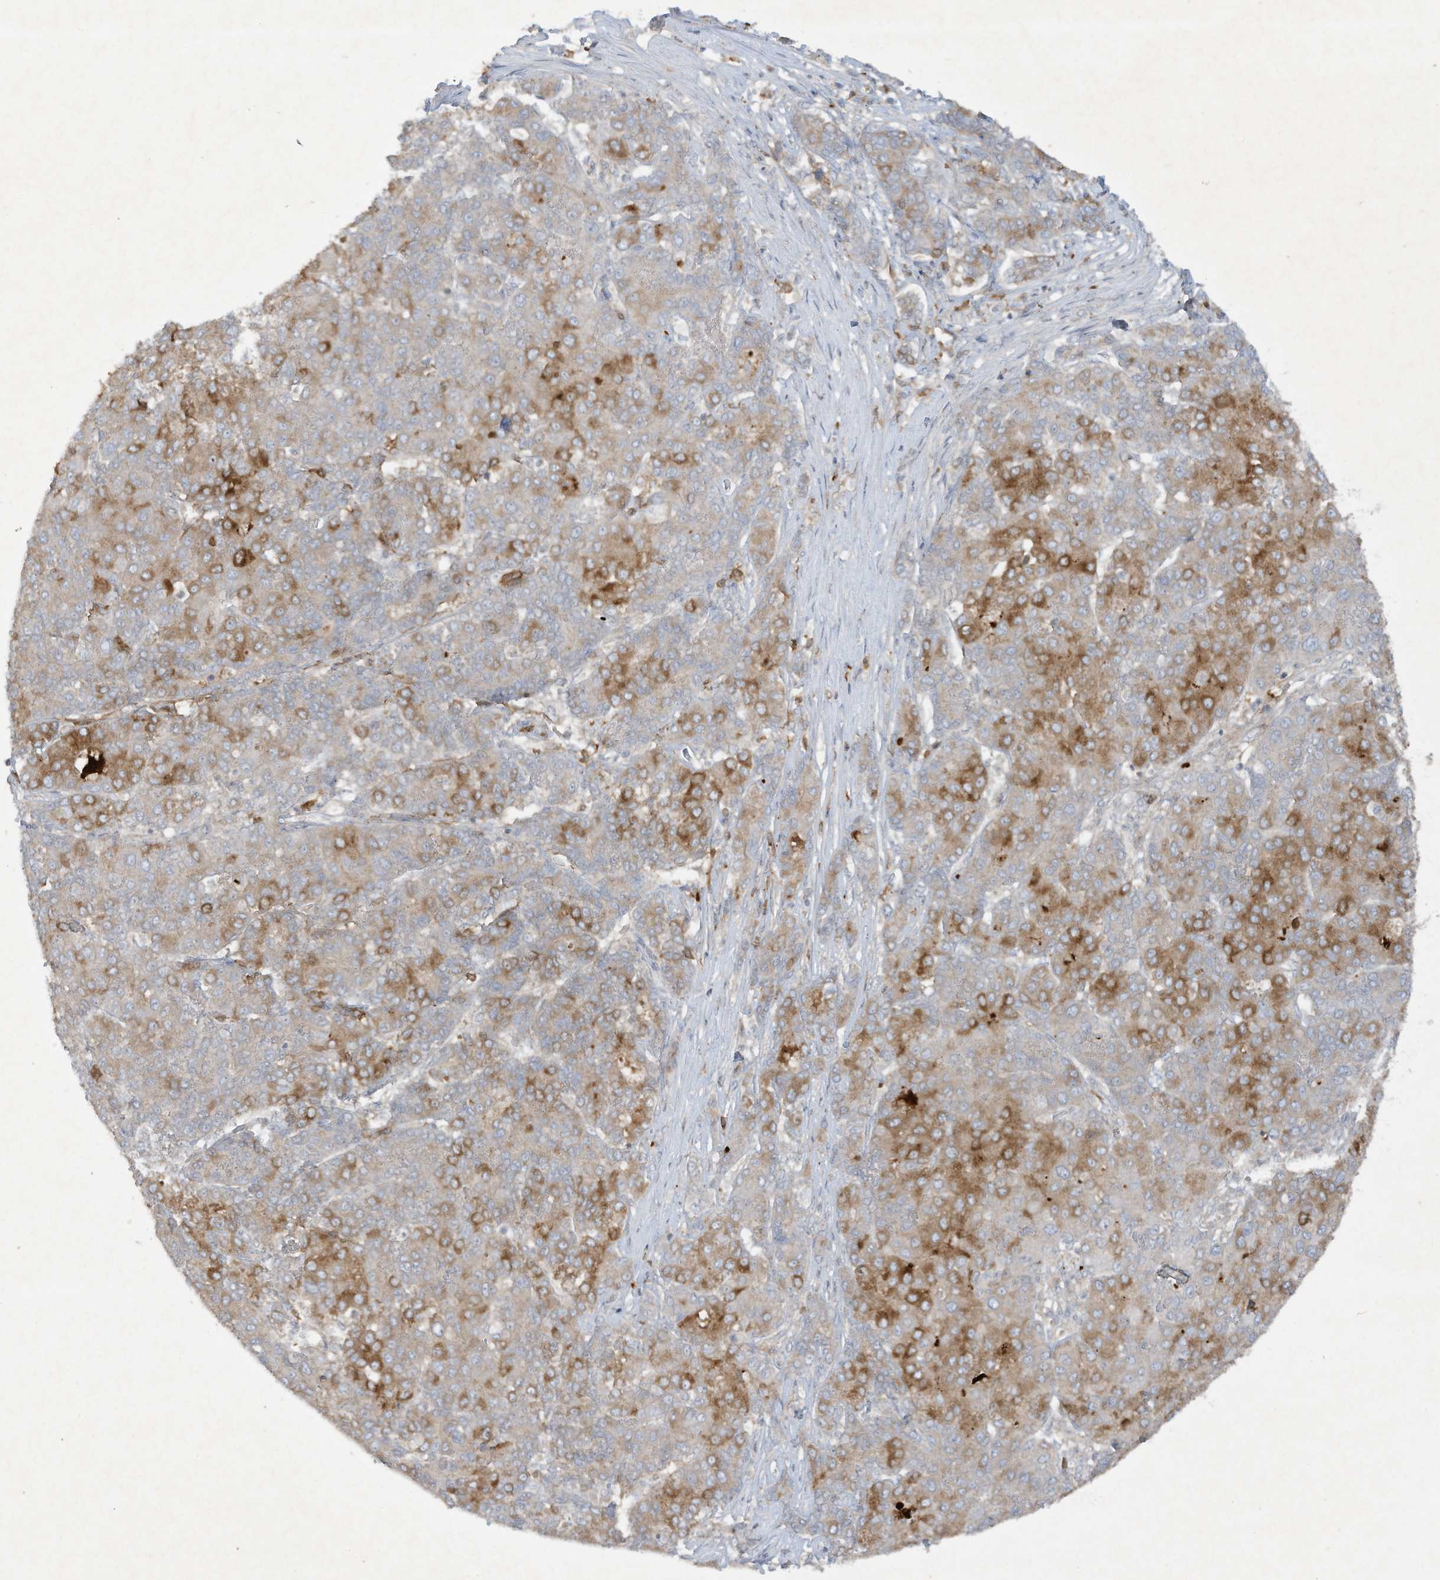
{"staining": {"intensity": "moderate", "quantity": "25%-75%", "location": "cytoplasmic/membranous"}, "tissue": "liver cancer", "cell_type": "Tumor cells", "image_type": "cancer", "snomed": [{"axis": "morphology", "description": "Carcinoma, Hepatocellular, NOS"}, {"axis": "topography", "description": "Liver"}], "caption": "Tumor cells reveal medium levels of moderate cytoplasmic/membranous expression in approximately 25%-75% of cells in human liver hepatocellular carcinoma. Ihc stains the protein in brown and the nuclei are stained blue.", "gene": "FETUB", "patient": {"sex": "male", "age": 65}}